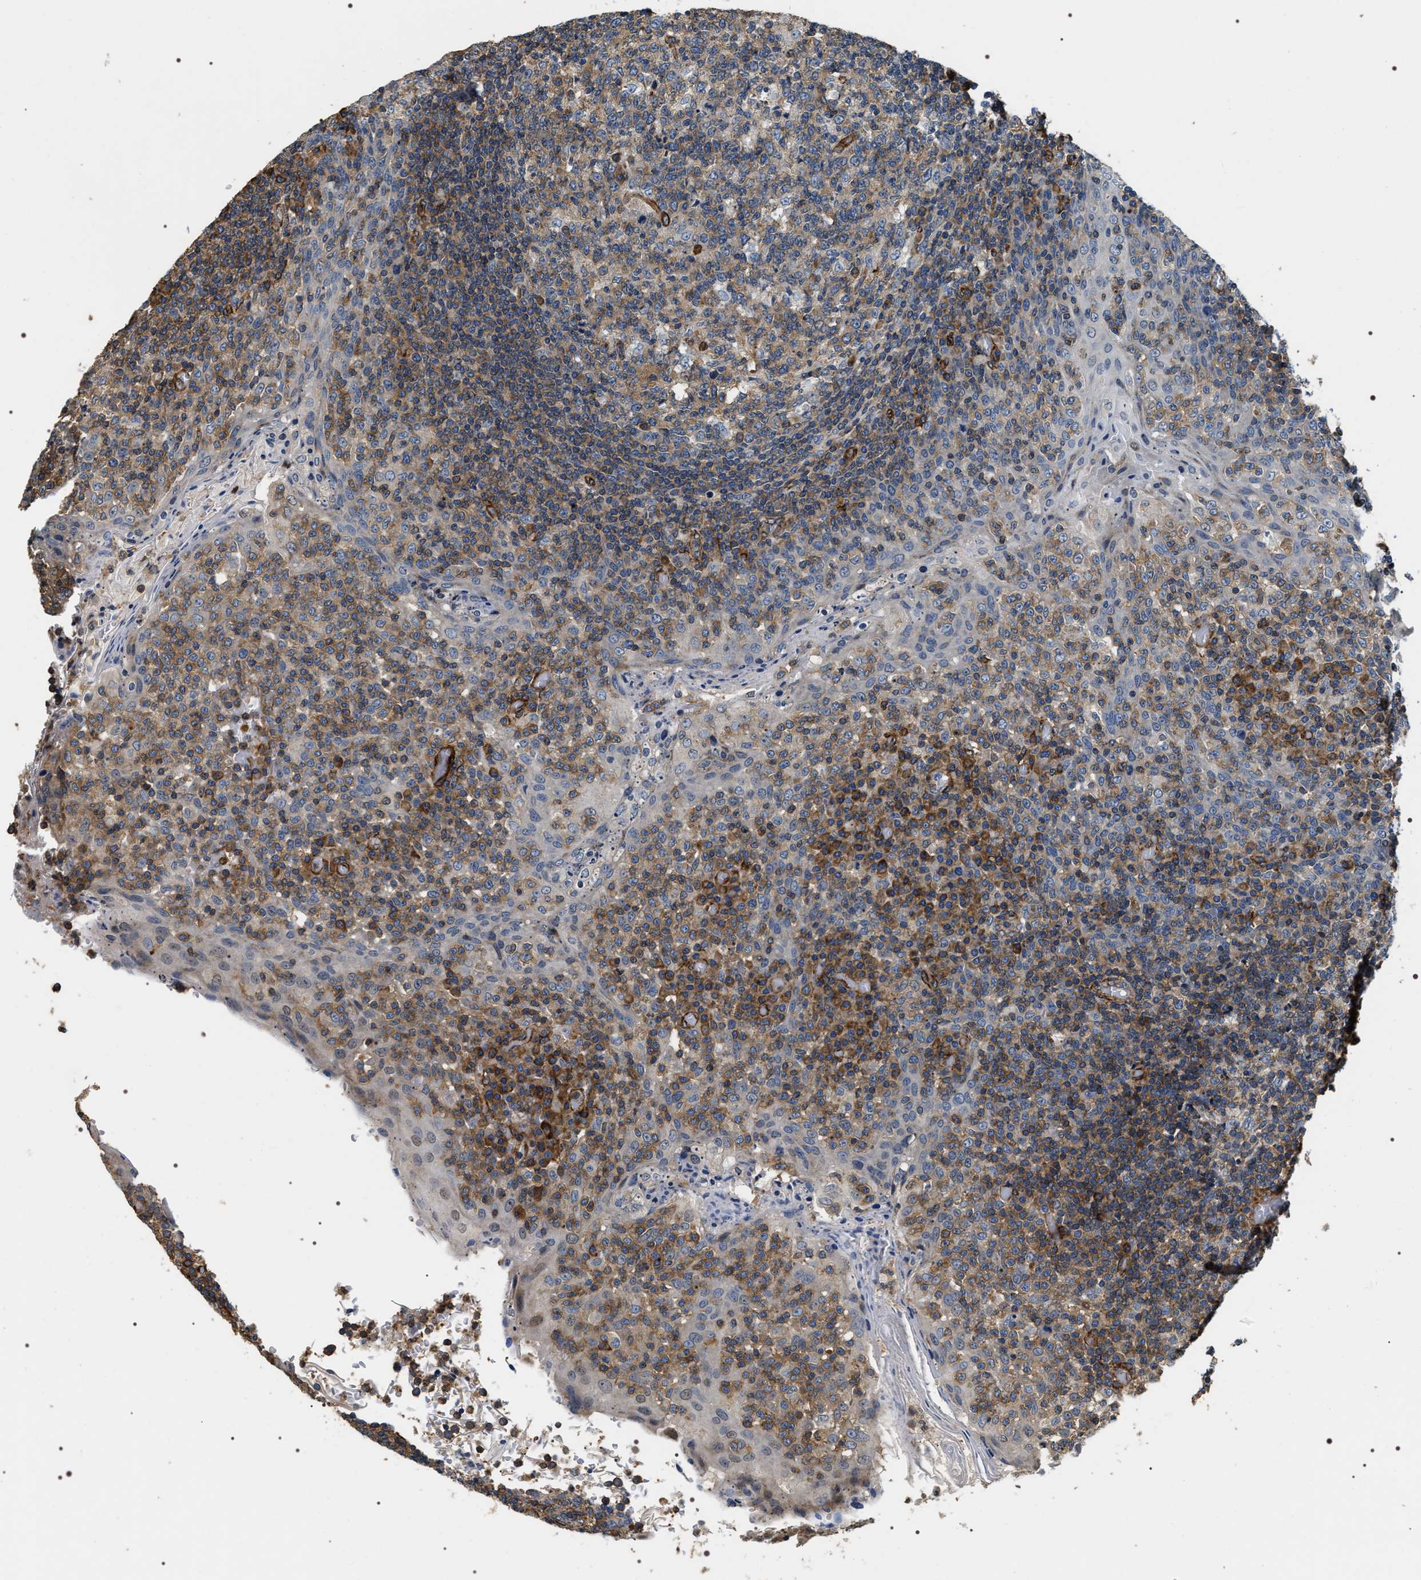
{"staining": {"intensity": "moderate", "quantity": ">75%", "location": "cytoplasmic/membranous"}, "tissue": "tonsil", "cell_type": "Germinal center cells", "image_type": "normal", "snomed": [{"axis": "morphology", "description": "Normal tissue, NOS"}, {"axis": "topography", "description": "Tonsil"}], "caption": "Immunohistochemistry (IHC) photomicrograph of unremarkable tonsil stained for a protein (brown), which reveals medium levels of moderate cytoplasmic/membranous positivity in approximately >75% of germinal center cells.", "gene": "ZC3HAV1L", "patient": {"sex": "female", "age": 19}}